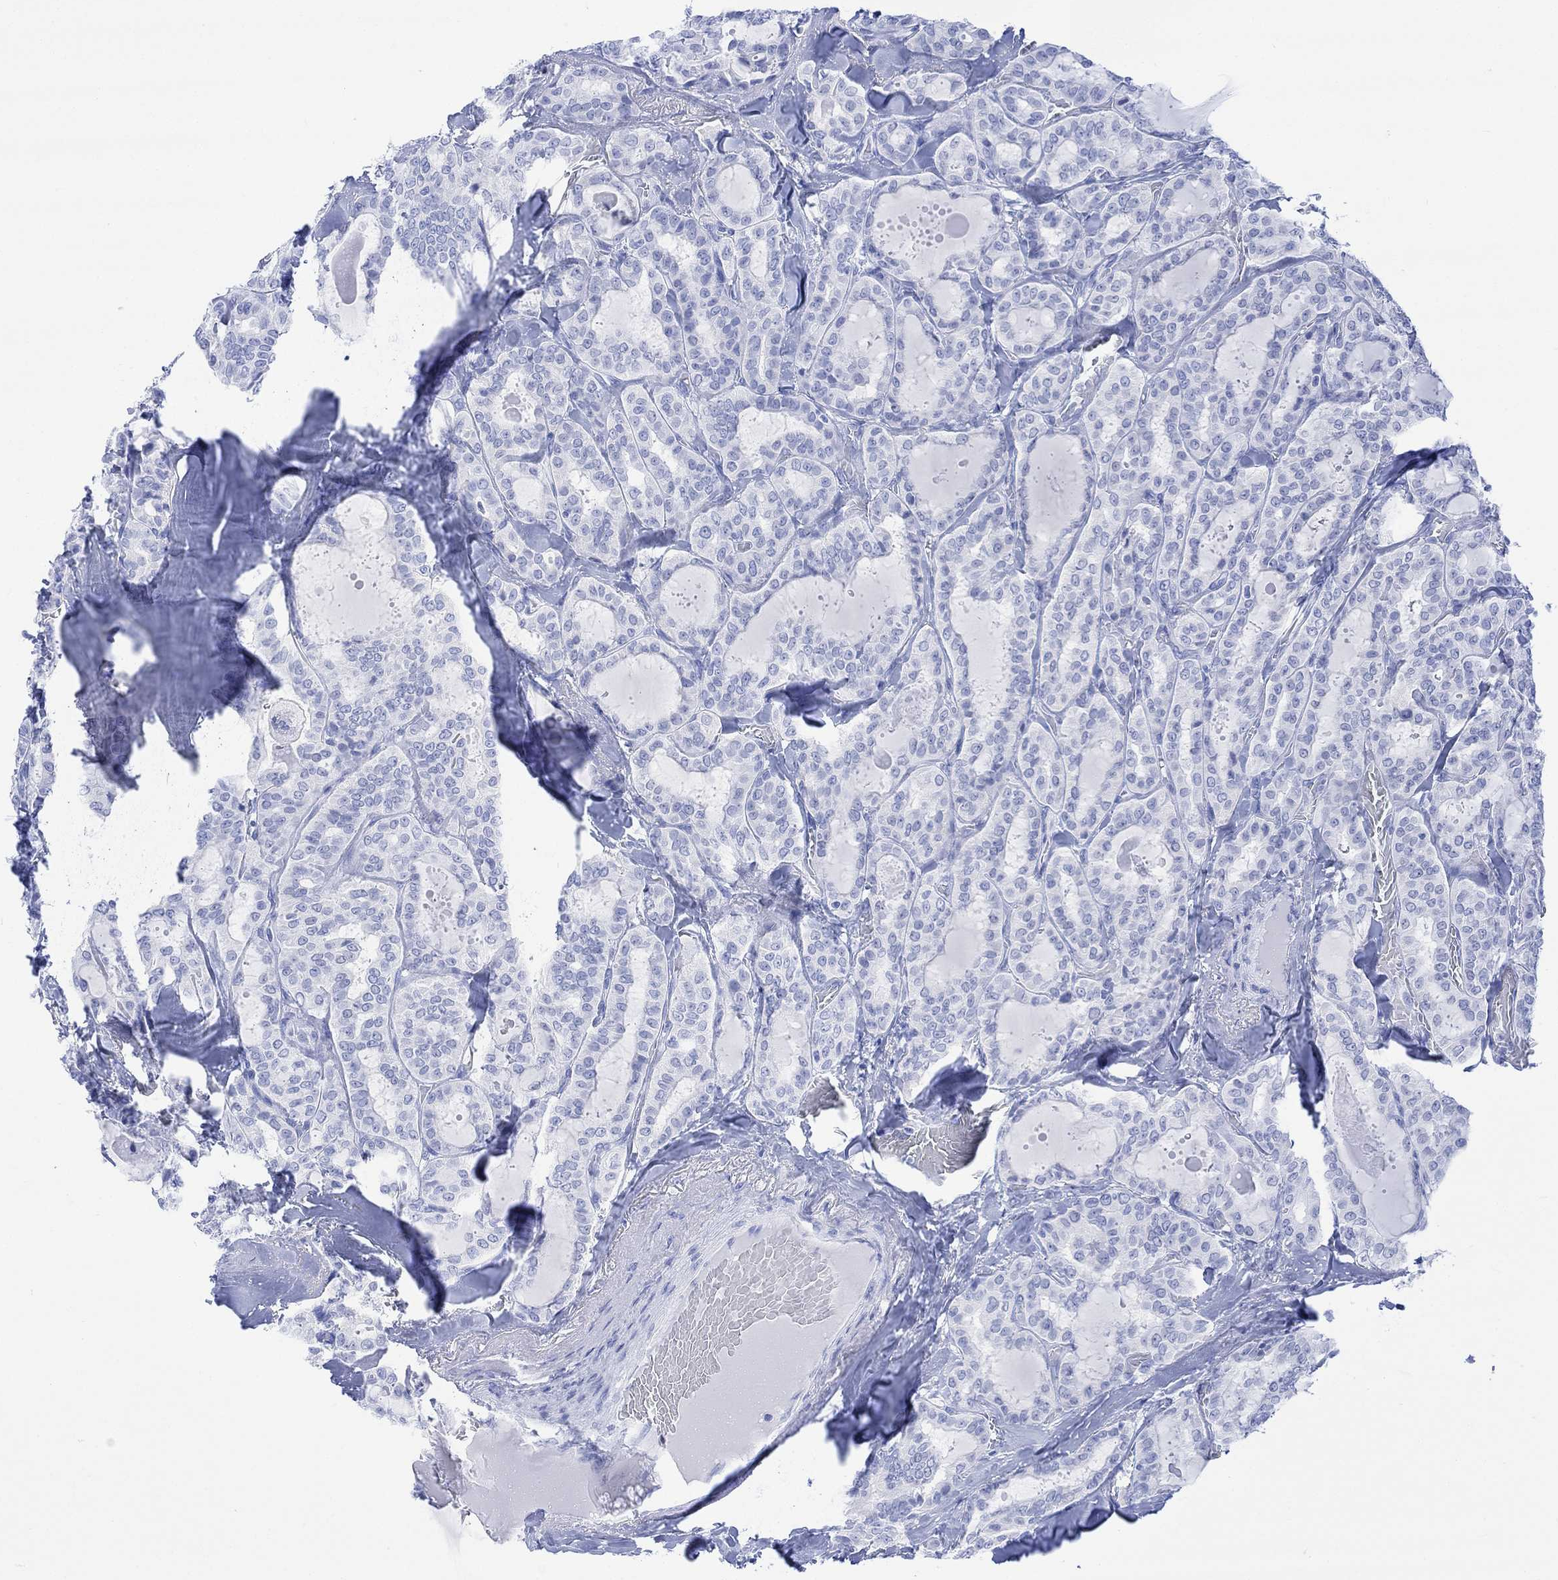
{"staining": {"intensity": "negative", "quantity": "none", "location": "none"}, "tissue": "thyroid cancer", "cell_type": "Tumor cells", "image_type": "cancer", "snomed": [{"axis": "morphology", "description": "Papillary adenocarcinoma, NOS"}, {"axis": "topography", "description": "Thyroid gland"}], "caption": "Immunohistochemistry (IHC) of thyroid cancer (papillary adenocarcinoma) reveals no positivity in tumor cells.", "gene": "CELF4", "patient": {"sex": "female", "age": 39}}